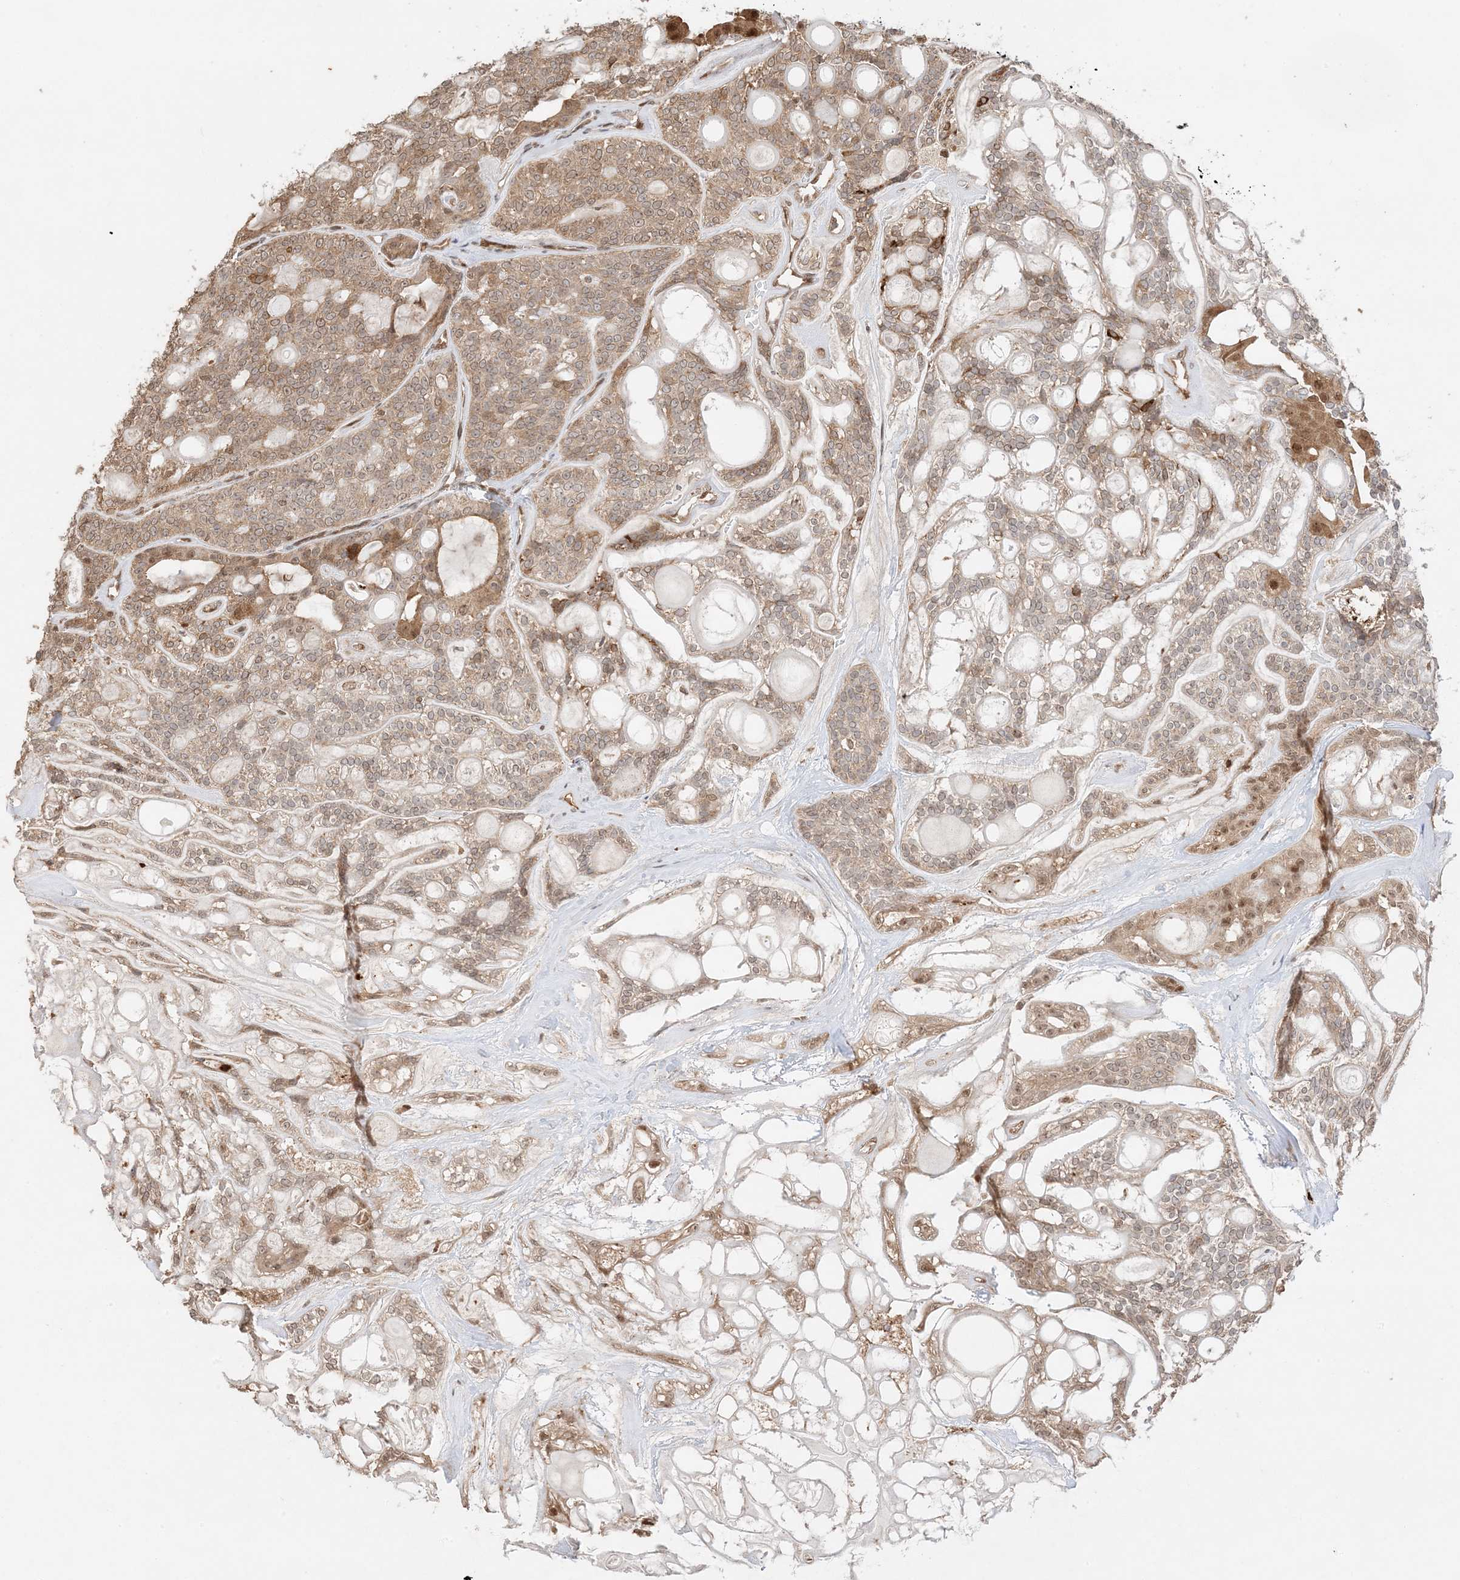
{"staining": {"intensity": "weak", "quantity": ">75%", "location": "cytoplasmic/membranous,nuclear"}, "tissue": "head and neck cancer", "cell_type": "Tumor cells", "image_type": "cancer", "snomed": [{"axis": "morphology", "description": "Adenocarcinoma, NOS"}, {"axis": "topography", "description": "Head-Neck"}], "caption": "Immunohistochemical staining of human head and neck cancer (adenocarcinoma) exhibits low levels of weak cytoplasmic/membranous and nuclear positivity in about >75% of tumor cells.", "gene": "ZBTB41", "patient": {"sex": "male", "age": 66}}